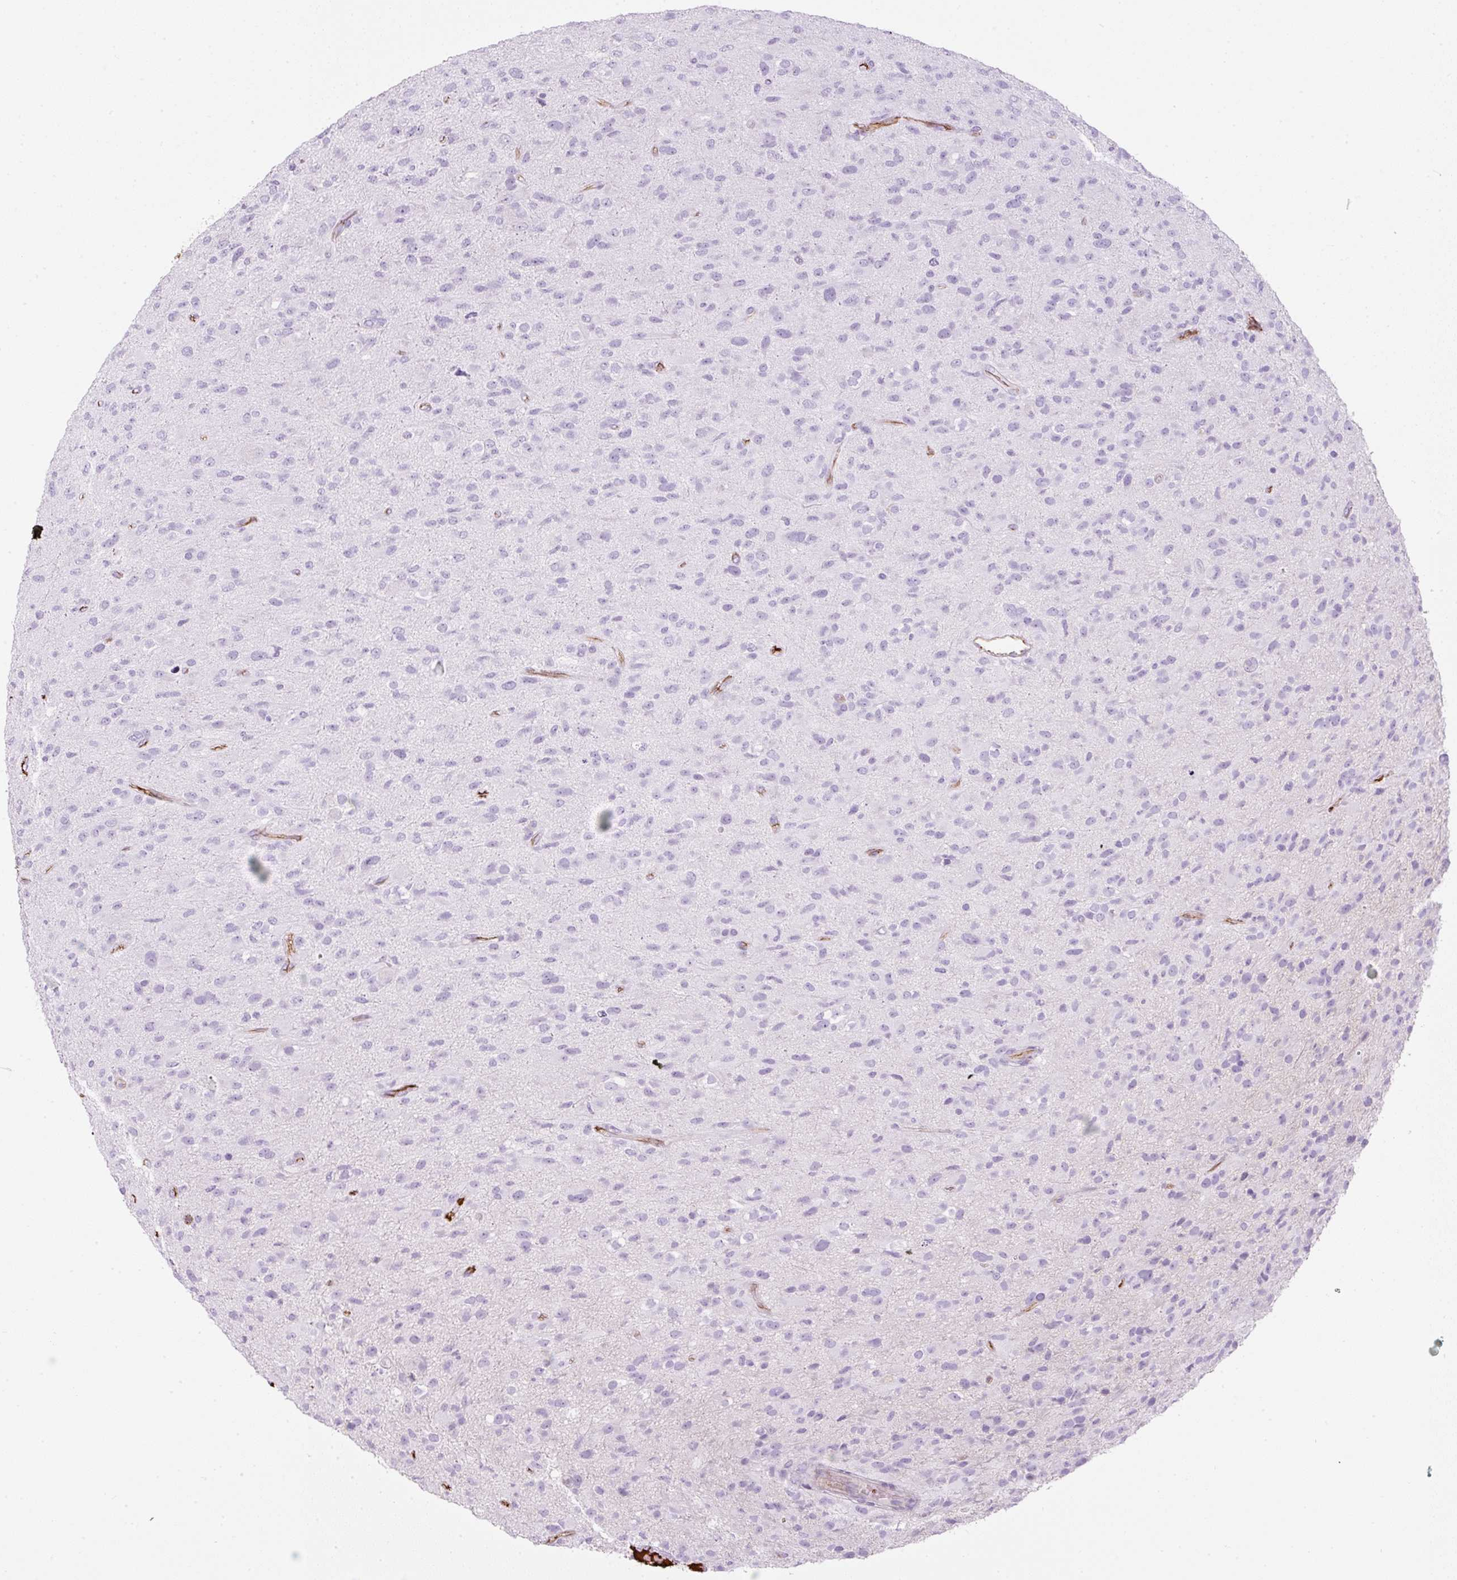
{"staining": {"intensity": "negative", "quantity": "none", "location": "none"}, "tissue": "glioma", "cell_type": "Tumor cells", "image_type": "cancer", "snomed": [{"axis": "morphology", "description": "Glioma, malignant, Low grade"}, {"axis": "topography", "description": "Brain"}], "caption": "Glioma was stained to show a protein in brown. There is no significant positivity in tumor cells.", "gene": "APOA1", "patient": {"sex": "male", "age": 65}}